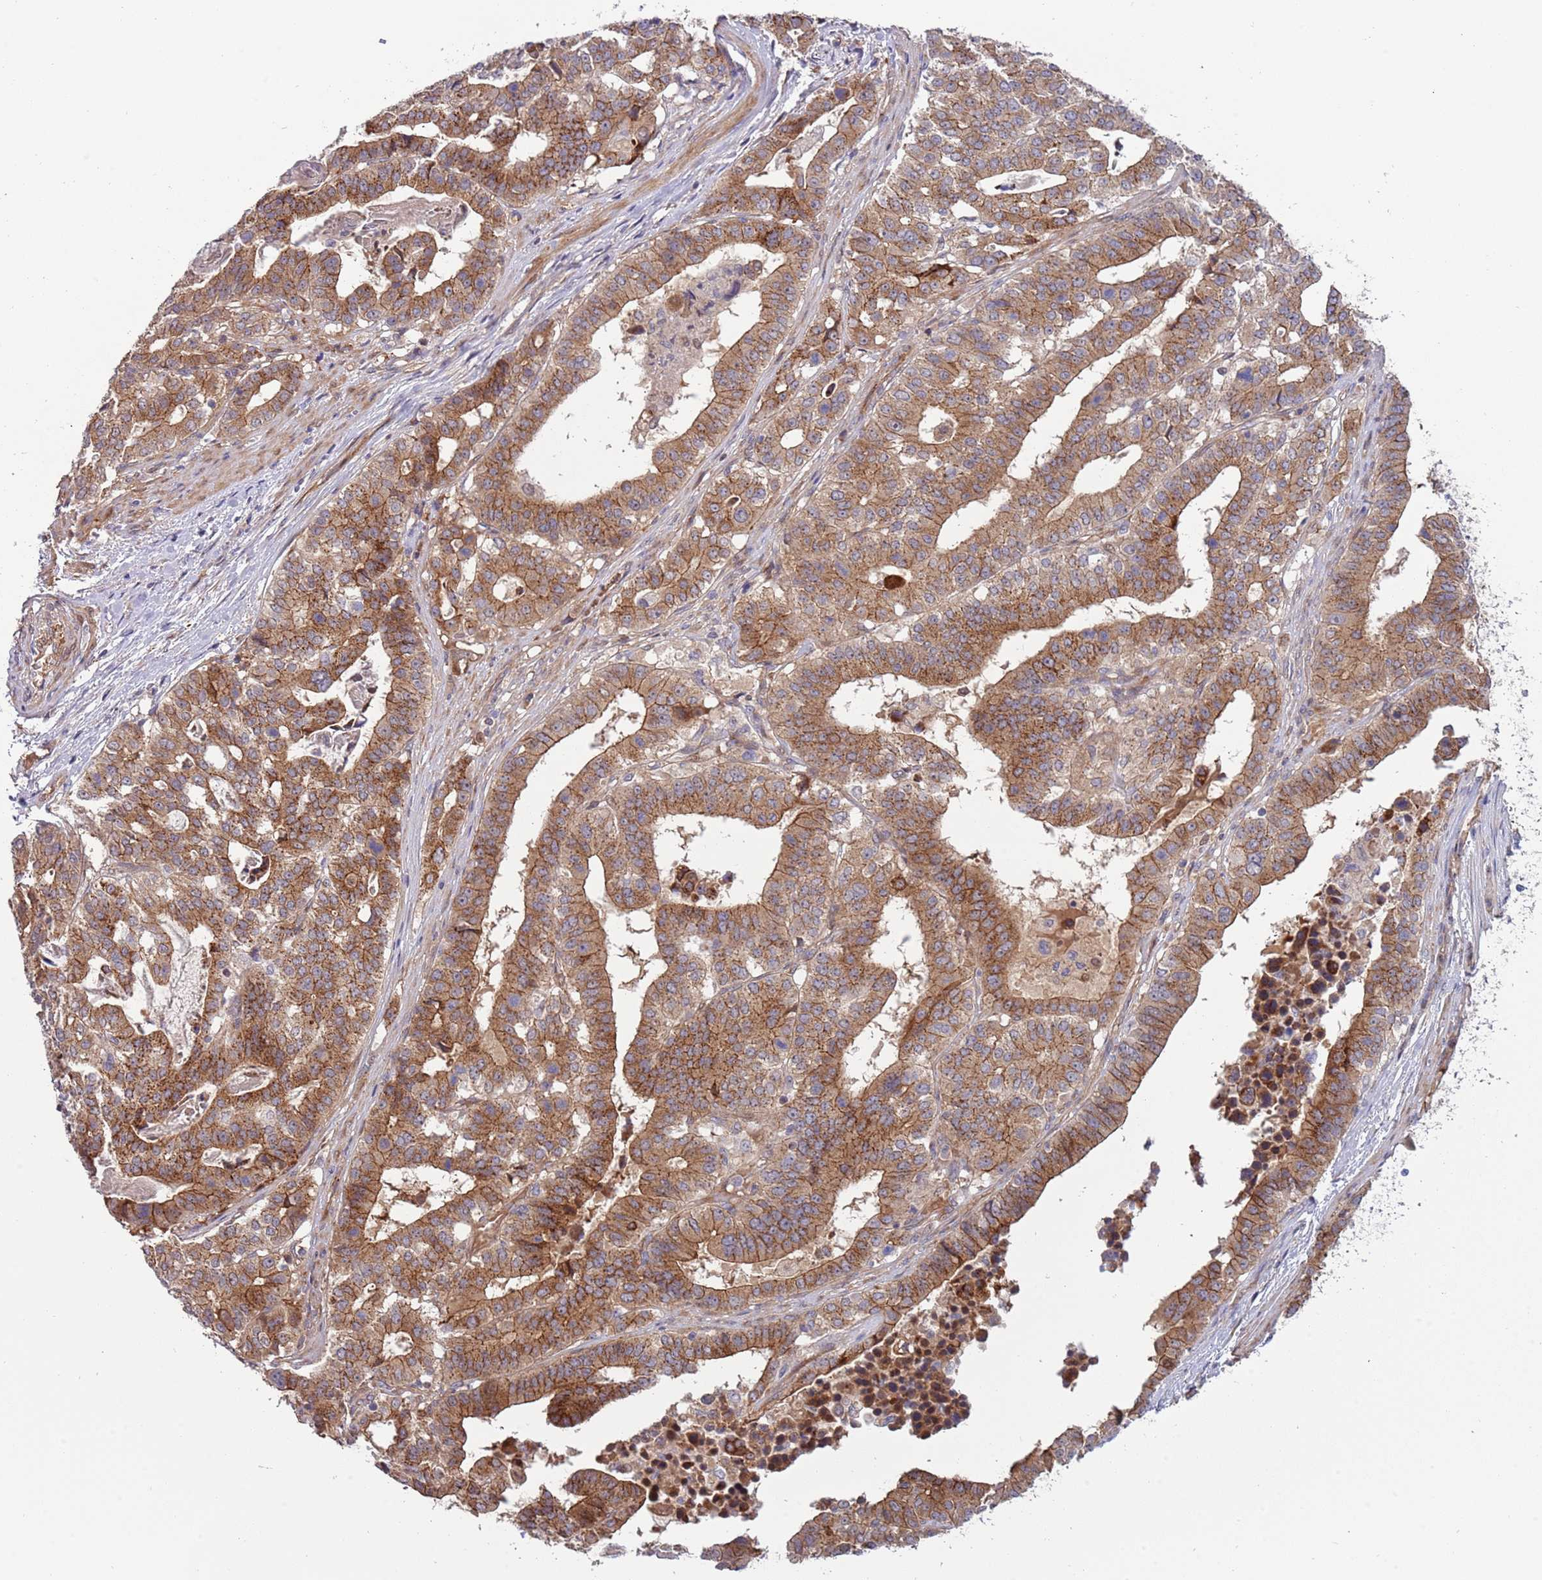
{"staining": {"intensity": "strong", "quantity": ">75%", "location": "cytoplasmic/membranous"}, "tissue": "stomach cancer", "cell_type": "Tumor cells", "image_type": "cancer", "snomed": [{"axis": "morphology", "description": "Adenocarcinoma, NOS"}, {"axis": "topography", "description": "Stomach"}], "caption": "High-power microscopy captured an immunohistochemistry image of stomach cancer, revealing strong cytoplasmic/membranous positivity in approximately >75% of tumor cells. (brown staining indicates protein expression, while blue staining denotes nuclei).", "gene": "ITGB6", "patient": {"sex": "male", "age": 48}}